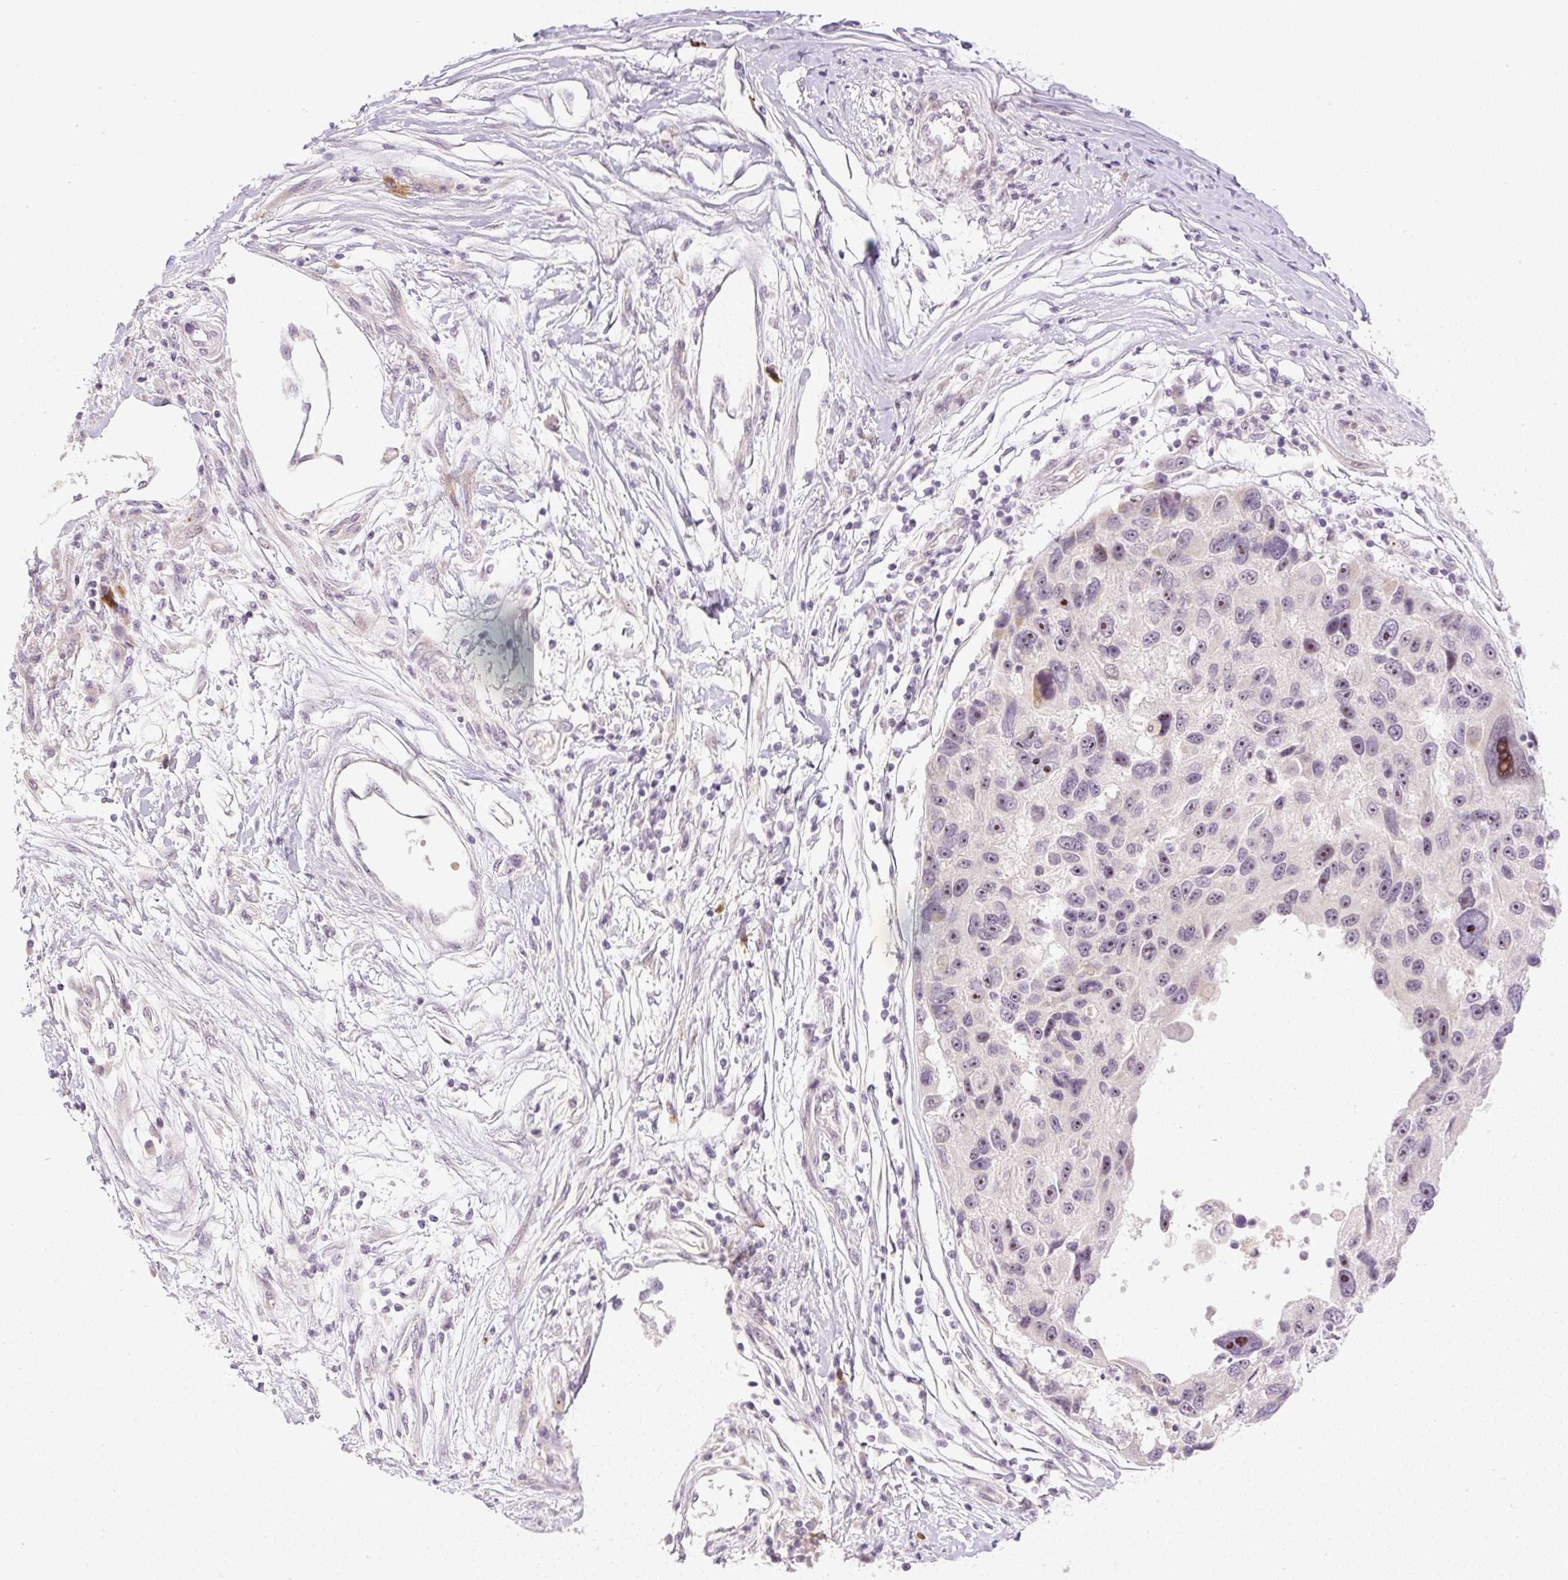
{"staining": {"intensity": "moderate", "quantity": ">75%", "location": "nuclear"}, "tissue": "melanoma", "cell_type": "Tumor cells", "image_type": "cancer", "snomed": [{"axis": "morphology", "description": "Malignant melanoma, NOS"}, {"axis": "topography", "description": "Skin"}], "caption": "This histopathology image shows malignant melanoma stained with IHC to label a protein in brown. The nuclear of tumor cells show moderate positivity for the protein. Nuclei are counter-stained blue.", "gene": "AAR2", "patient": {"sex": "male", "age": 53}}